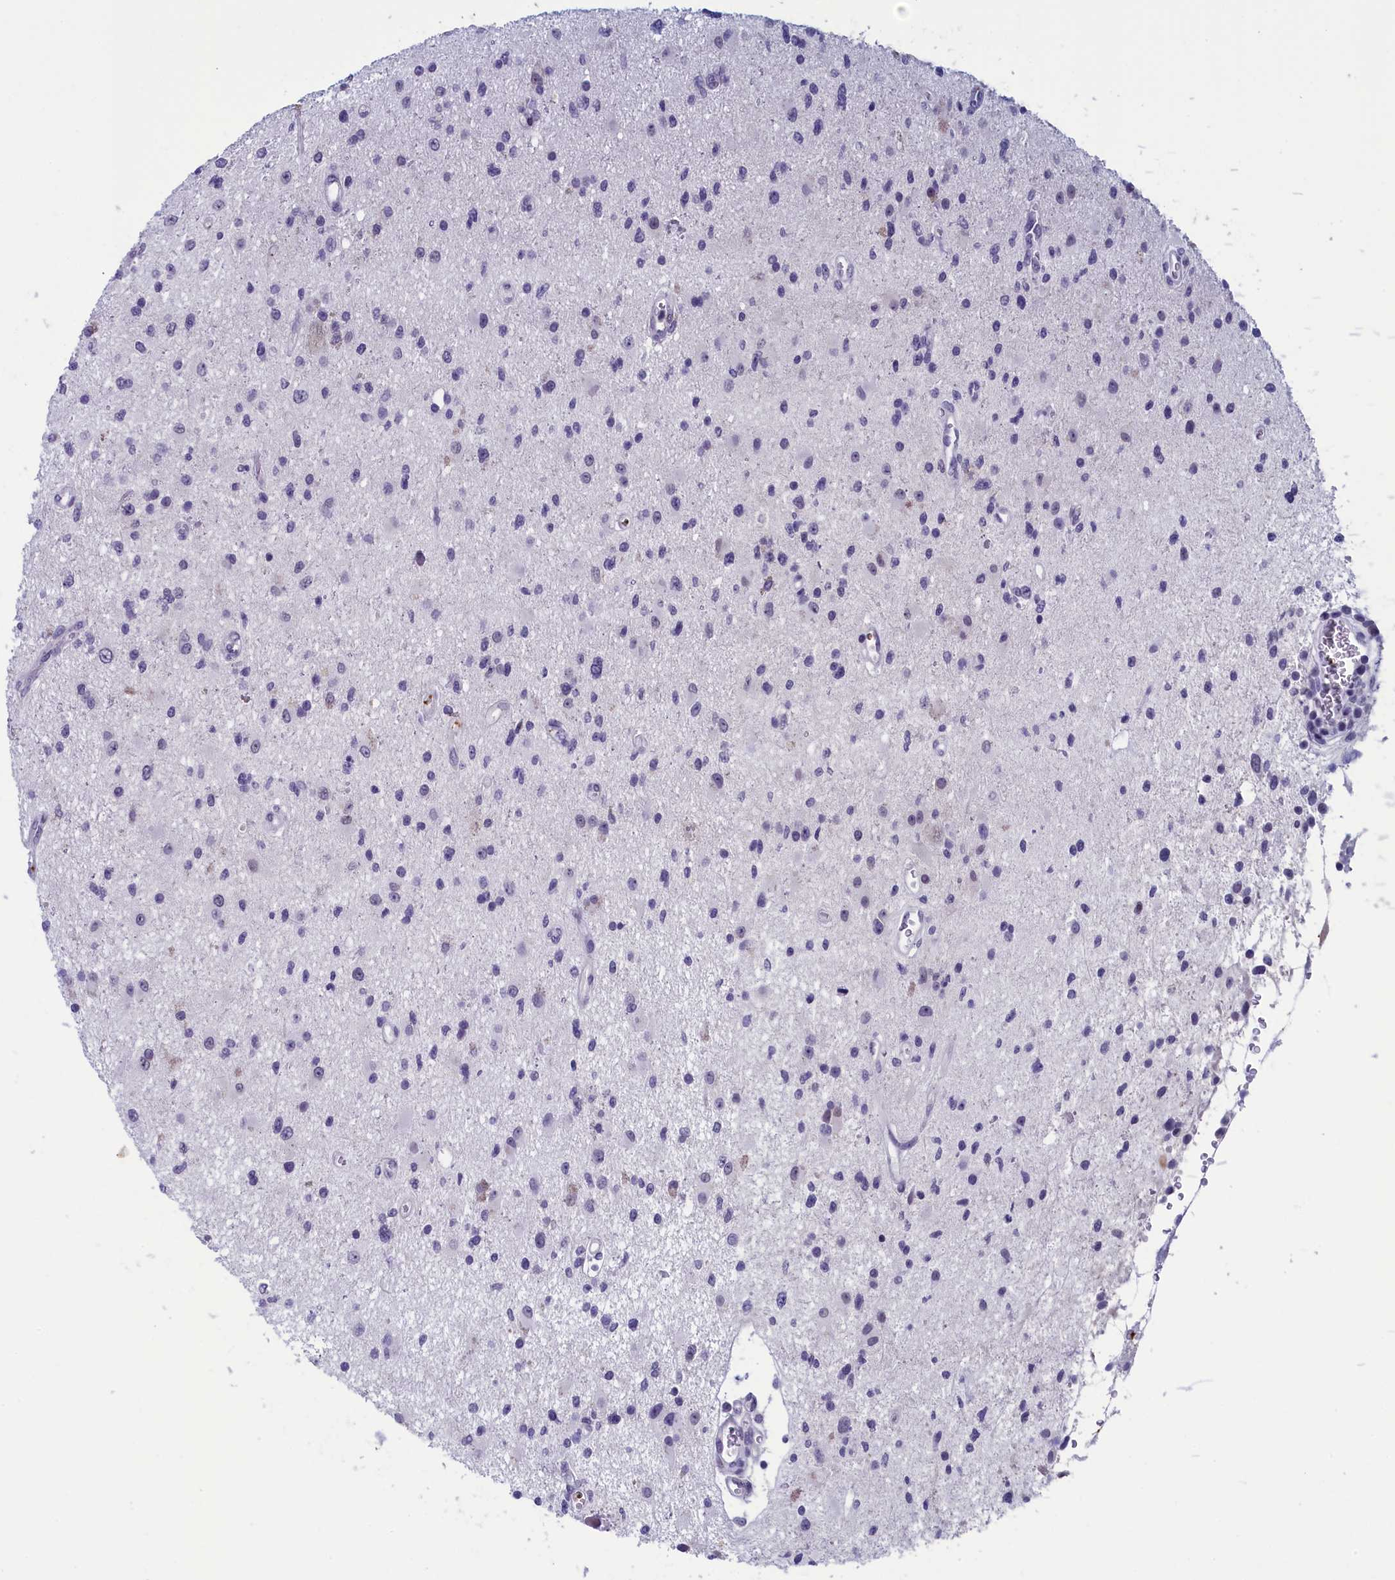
{"staining": {"intensity": "negative", "quantity": "none", "location": "none"}, "tissue": "glioma", "cell_type": "Tumor cells", "image_type": "cancer", "snomed": [{"axis": "morphology", "description": "Glioma, malignant, High grade"}, {"axis": "topography", "description": "Brain"}], "caption": "DAB (3,3'-diaminobenzidine) immunohistochemical staining of malignant glioma (high-grade) exhibits no significant expression in tumor cells.", "gene": "AIFM2", "patient": {"sex": "male", "age": 33}}